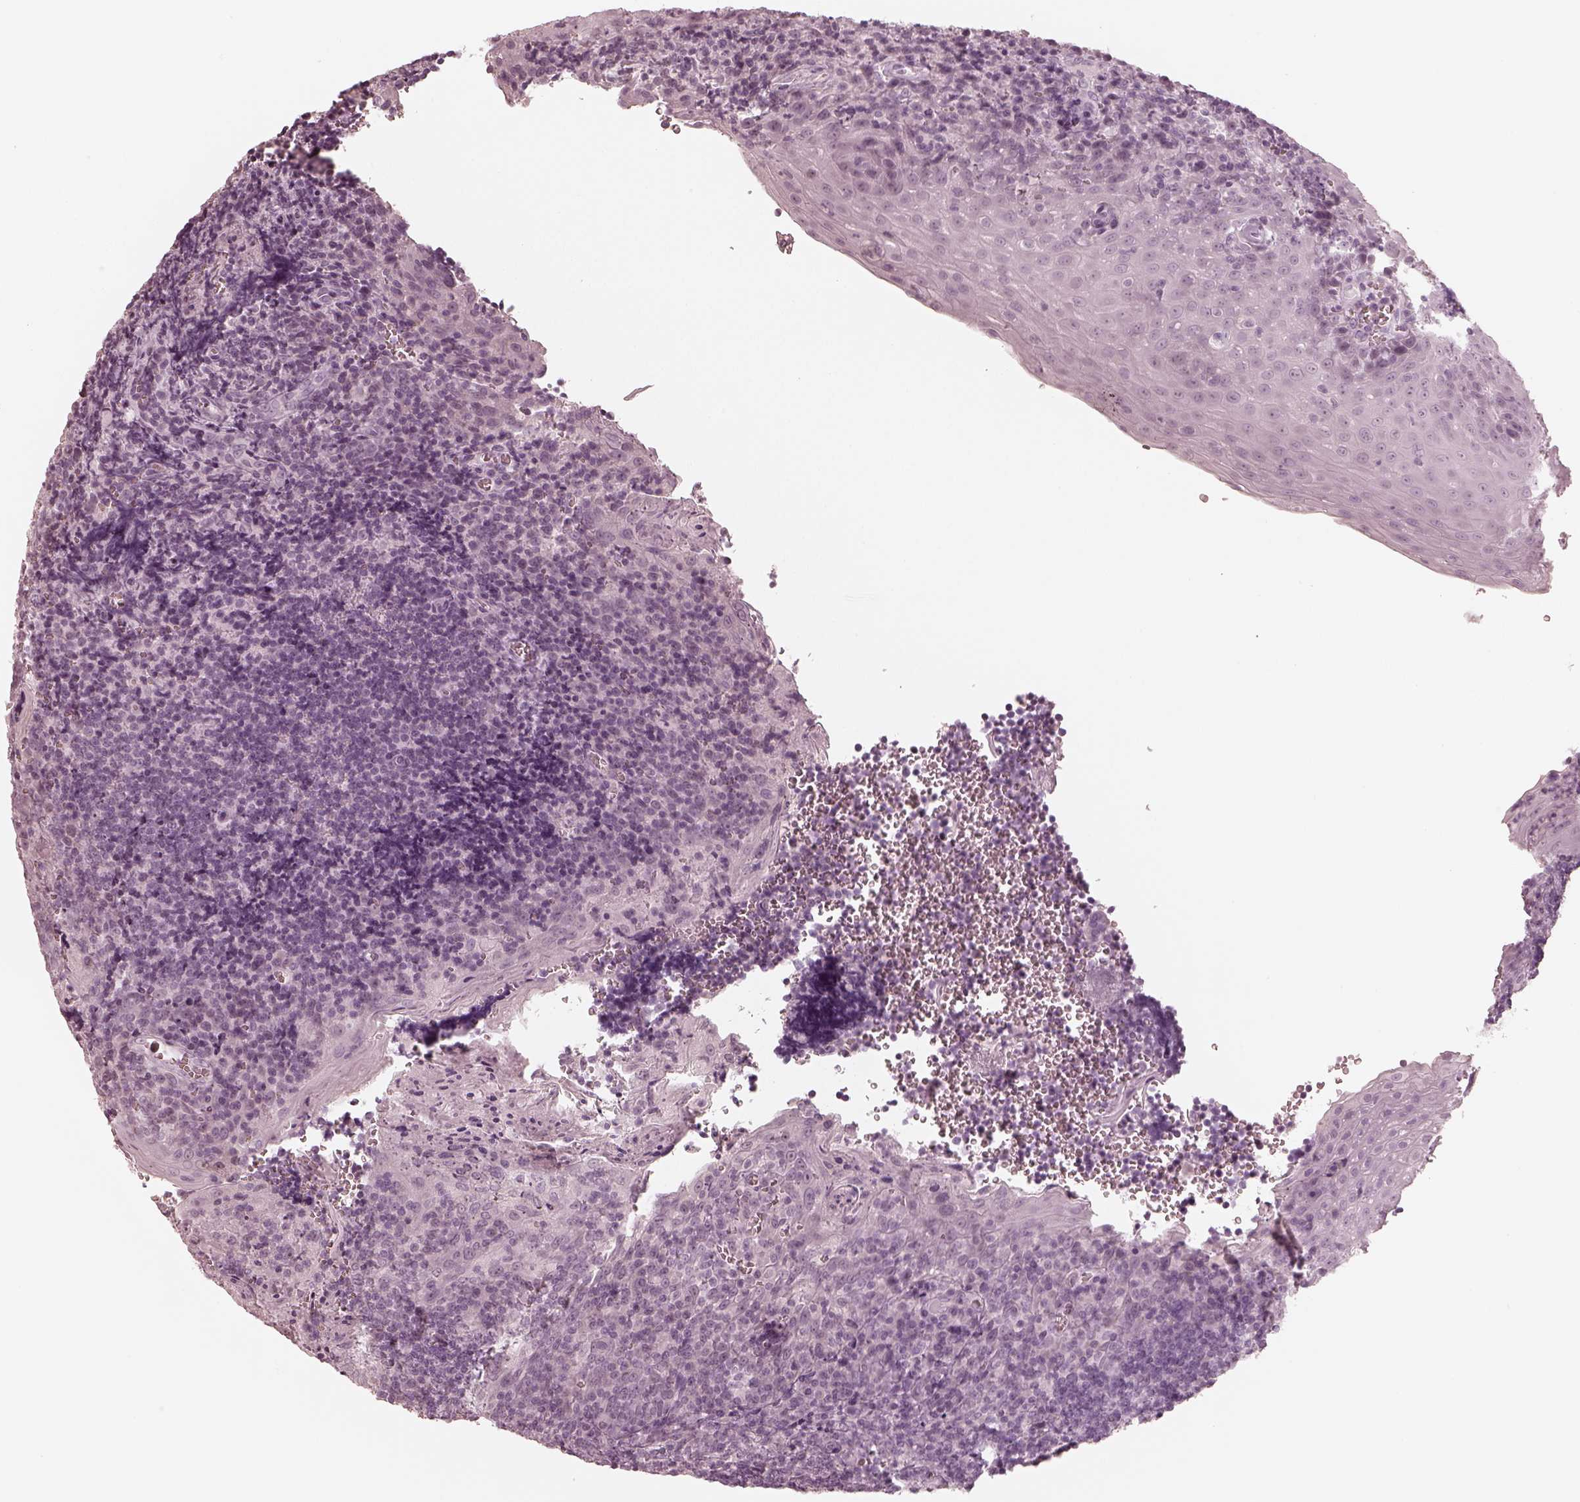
{"staining": {"intensity": "negative", "quantity": "none", "location": "none"}, "tissue": "tonsil", "cell_type": "Germinal center cells", "image_type": "normal", "snomed": [{"axis": "morphology", "description": "Normal tissue, NOS"}, {"axis": "morphology", "description": "Inflammation, NOS"}, {"axis": "topography", "description": "Tonsil"}], "caption": "DAB immunohistochemical staining of normal tonsil exhibits no significant staining in germinal center cells.", "gene": "CALR3", "patient": {"sex": "female", "age": 31}}